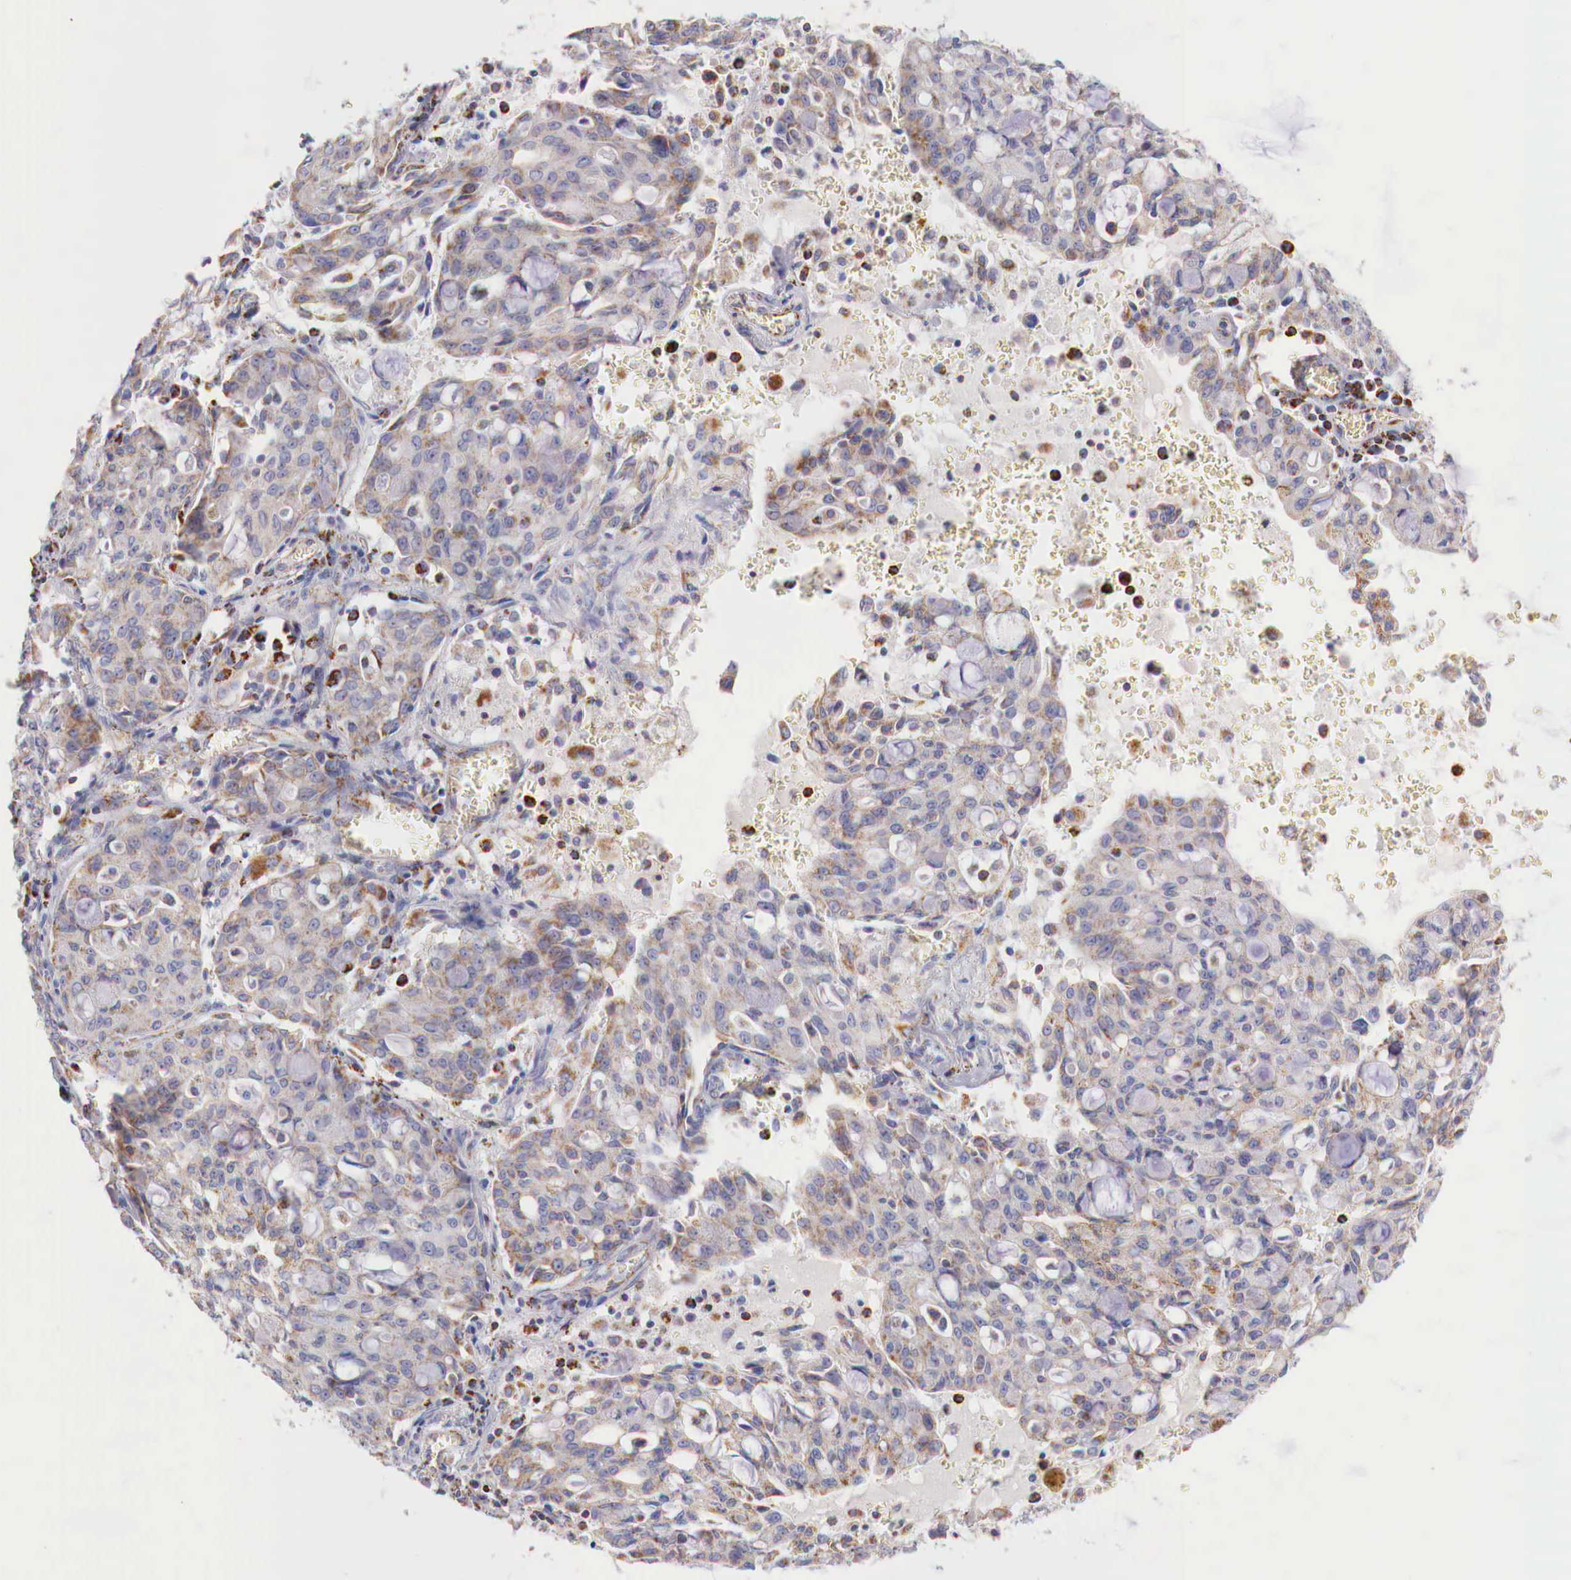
{"staining": {"intensity": "weak", "quantity": "25%-75%", "location": "cytoplasmic/membranous"}, "tissue": "lung cancer", "cell_type": "Tumor cells", "image_type": "cancer", "snomed": [{"axis": "morphology", "description": "Adenocarcinoma, NOS"}, {"axis": "topography", "description": "Lung"}], "caption": "IHC micrograph of adenocarcinoma (lung) stained for a protein (brown), which reveals low levels of weak cytoplasmic/membranous staining in about 25%-75% of tumor cells.", "gene": "IDH3G", "patient": {"sex": "female", "age": 44}}